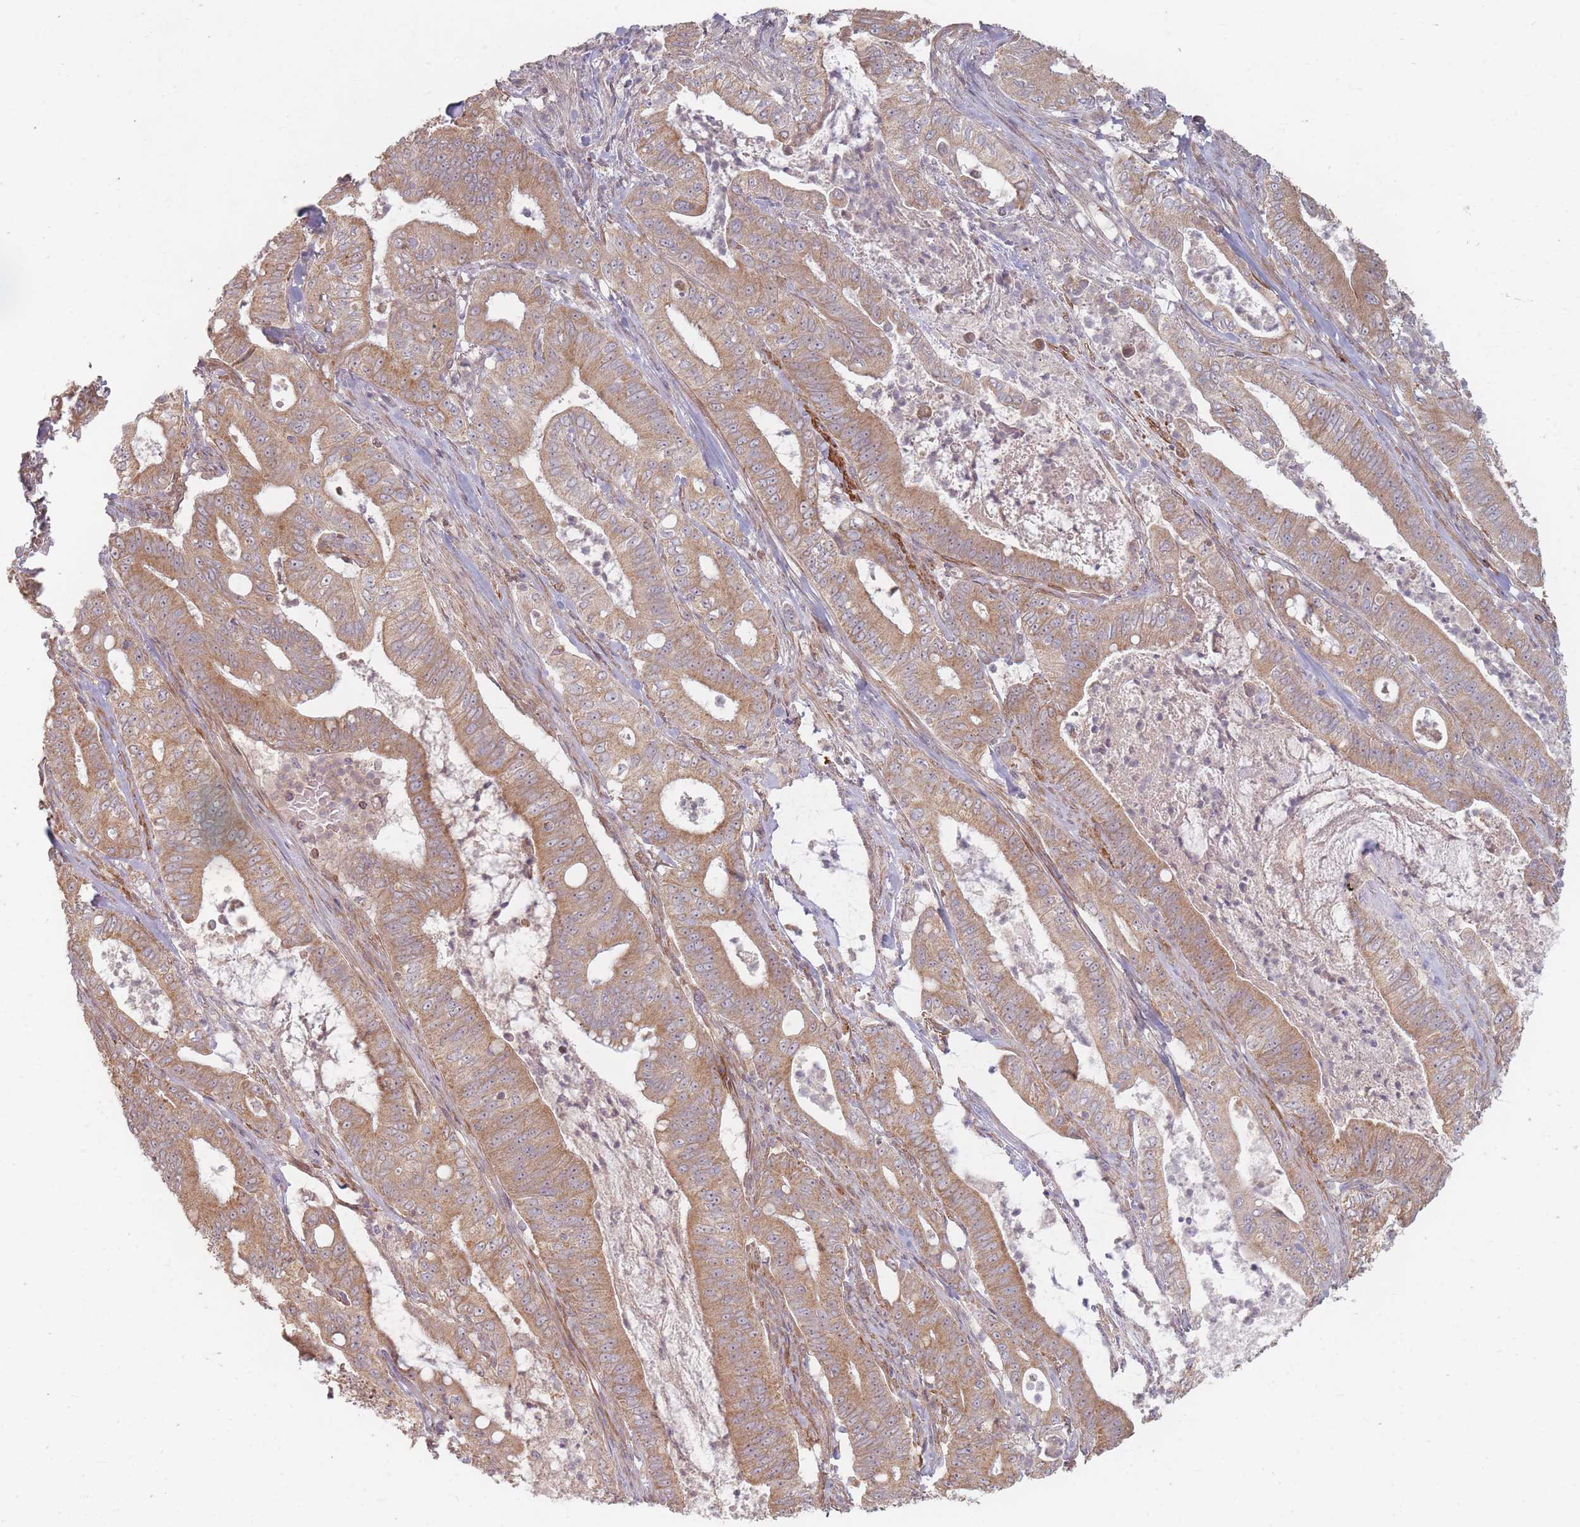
{"staining": {"intensity": "moderate", "quantity": ">75%", "location": "cytoplasmic/membranous"}, "tissue": "pancreatic cancer", "cell_type": "Tumor cells", "image_type": "cancer", "snomed": [{"axis": "morphology", "description": "Adenocarcinoma, NOS"}, {"axis": "topography", "description": "Pancreas"}], "caption": "This is an image of immunohistochemistry staining of pancreatic cancer (adenocarcinoma), which shows moderate expression in the cytoplasmic/membranous of tumor cells.", "gene": "MRPS6", "patient": {"sex": "male", "age": 71}}